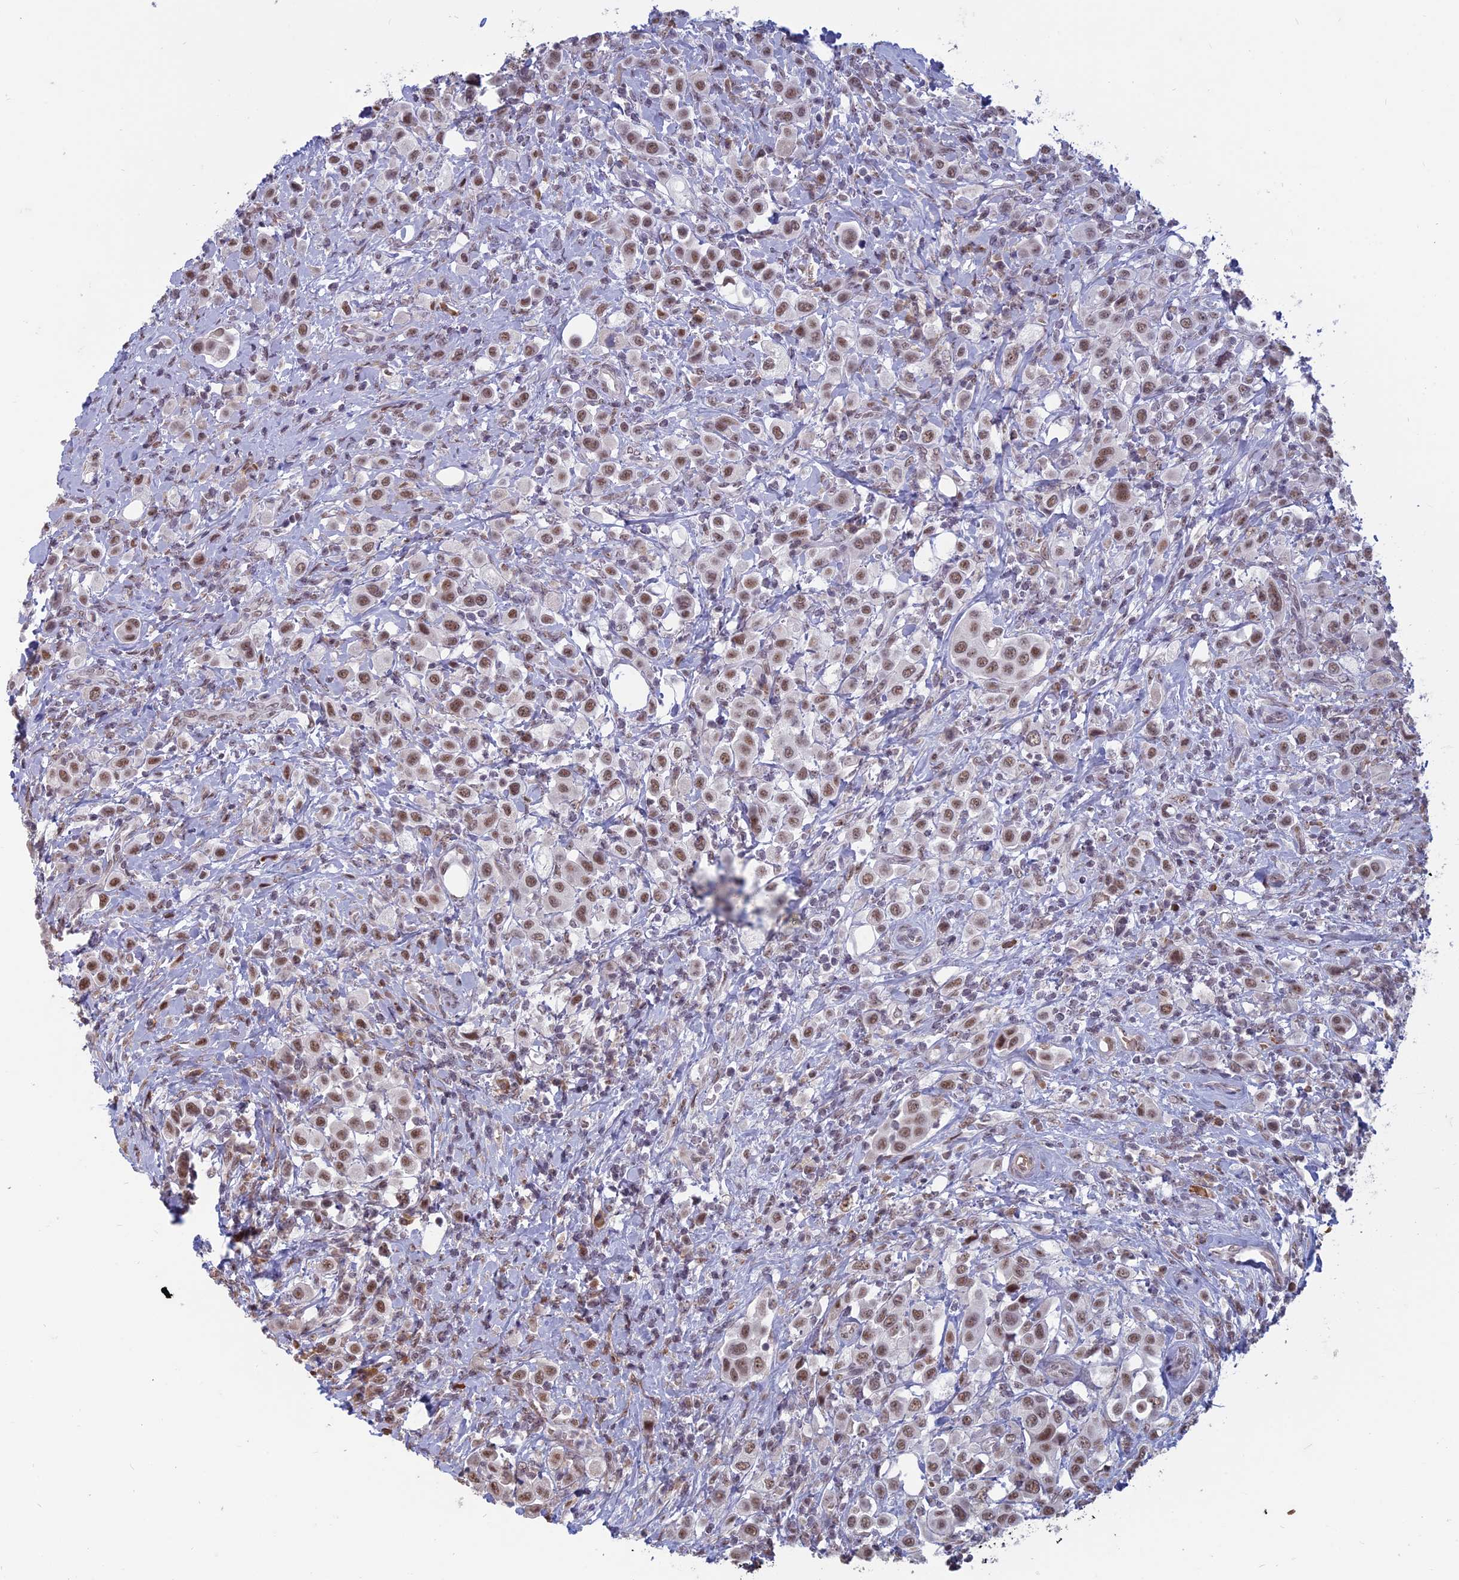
{"staining": {"intensity": "moderate", "quantity": ">75%", "location": "nuclear"}, "tissue": "urothelial cancer", "cell_type": "Tumor cells", "image_type": "cancer", "snomed": [{"axis": "morphology", "description": "Urothelial carcinoma, High grade"}, {"axis": "topography", "description": "Urinary bladder"}], "caption": "This is an image of immunohistochemistry (IHC) staining of high-grade urothelial carcinoma, which shows moderate positivity in the nuclear of tumor cells.", "gene": "MFAP1", "patient": {"sex": "male", "age": 50}}